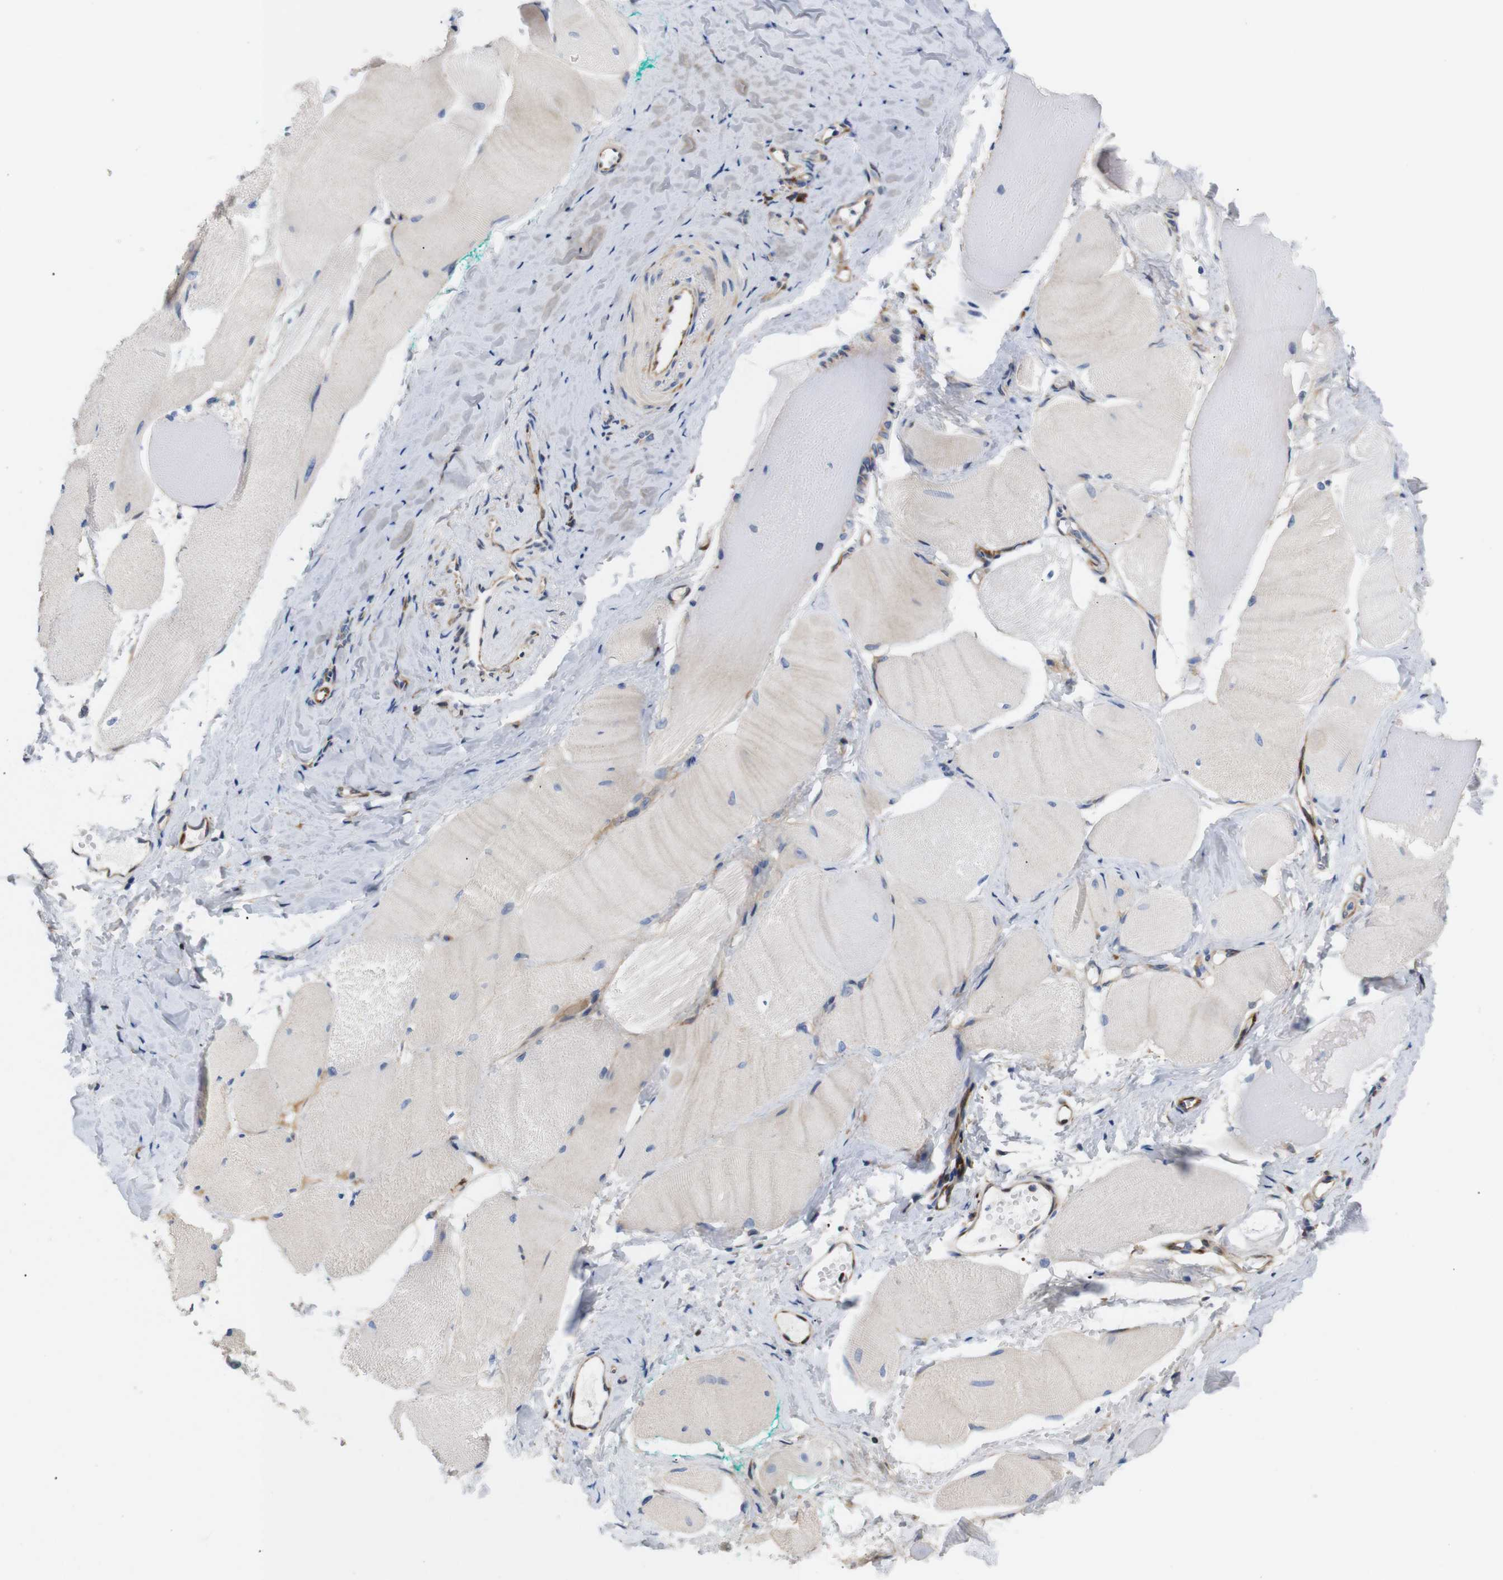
{"staining": {"intensity": "negative", "quantity": "none", "location": "none"}, "tissue": "skeletal muscle", "cell_type": "Myocytes", "image_type": "normal", "snomed": [{"axis": "morphology", "description": "Normal tissue, NOS"}, {"axis": "morphology", "description": "Squamous cell carcinoma, NOS"}, {"axis": "topography", "description": "Skeletal muscle"}], "caption": "Immunohistochemical staining of benign human skeletal muscle displays no significant positivity in myocytes. Nuclei are stained in blue.", "gene": "UBE2G2", "patient": {"sex": "male", "age": 51}}